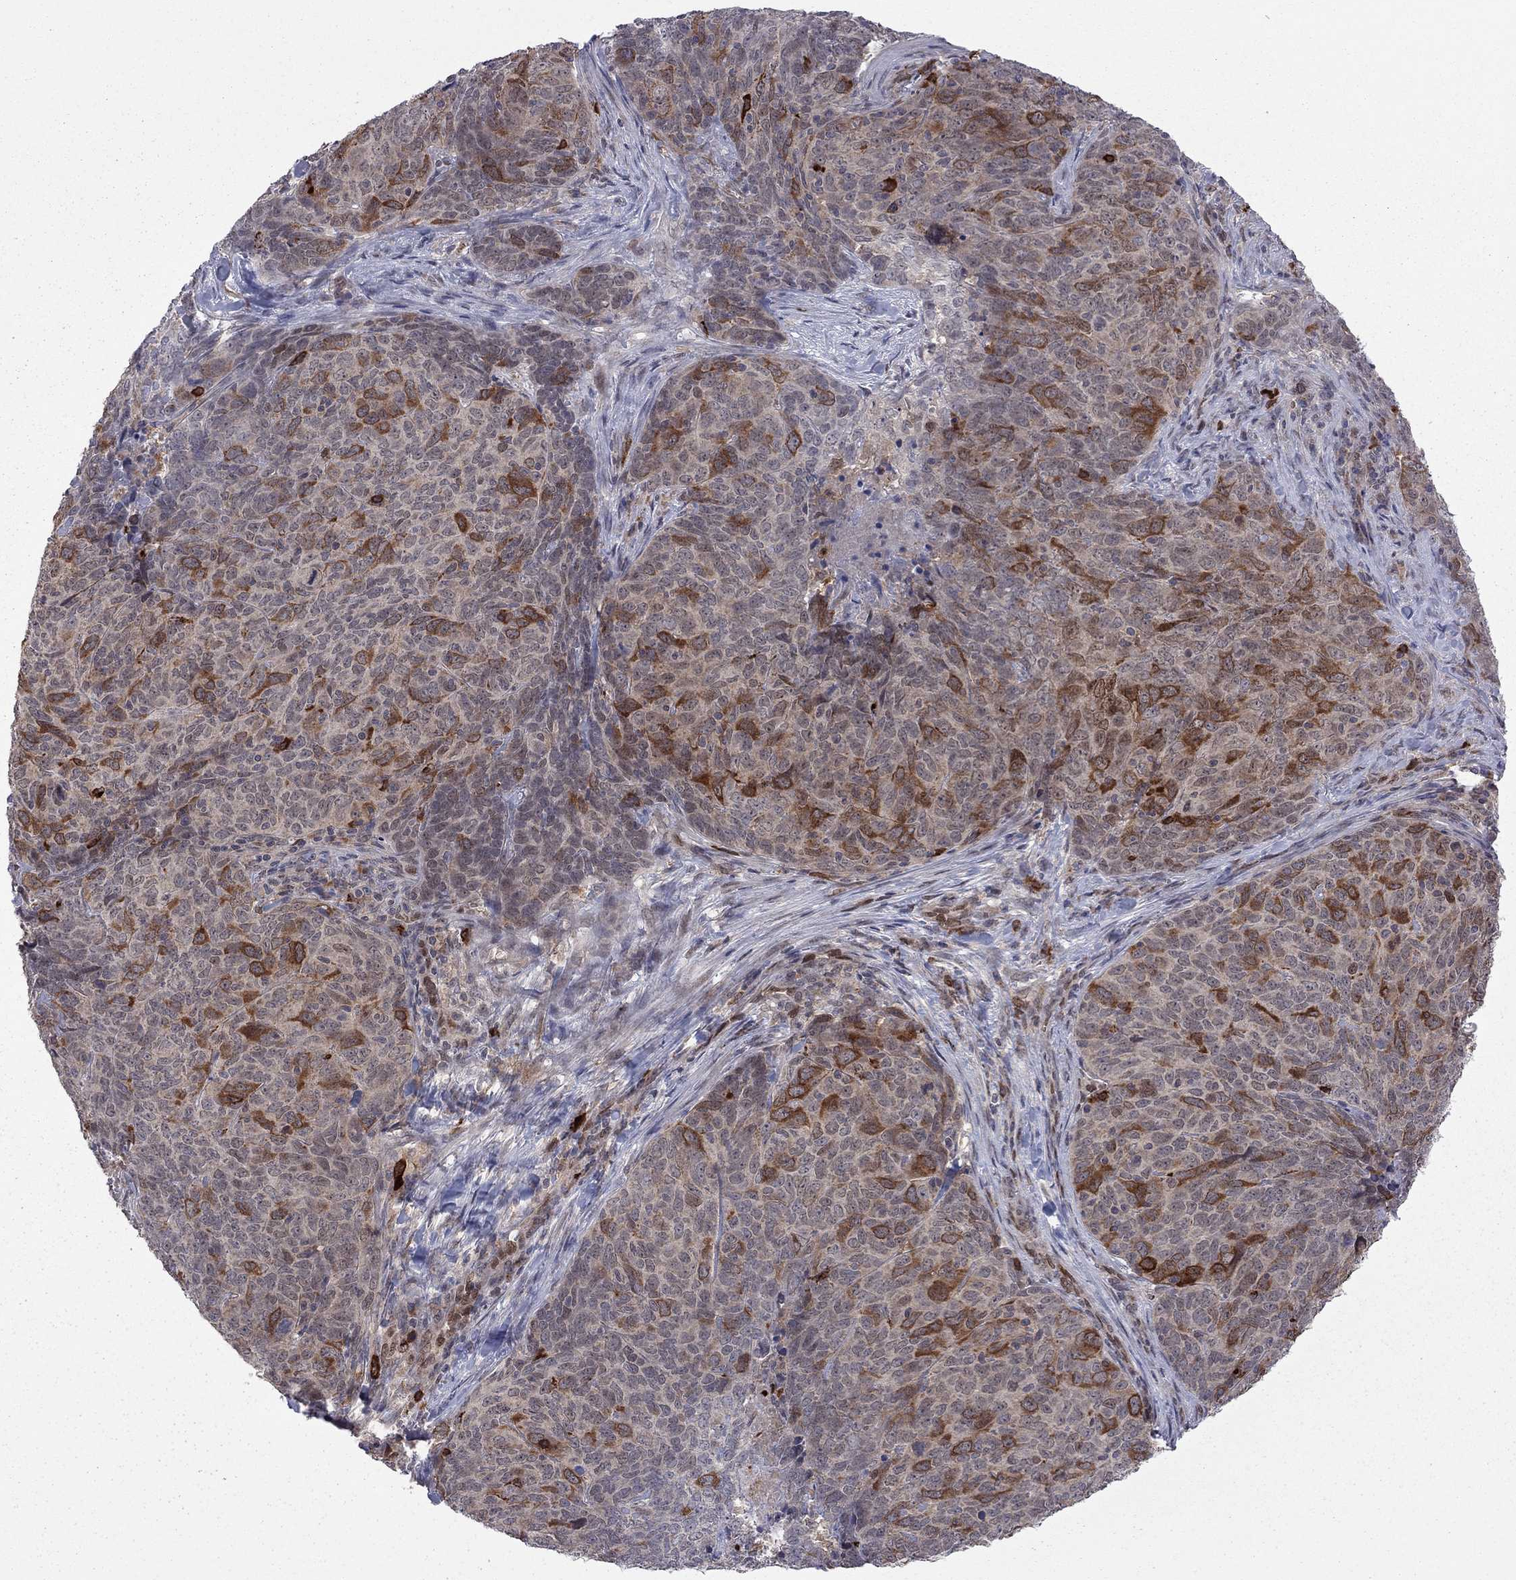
{"staining": {"intensity": "strong", "quantity": "<25%", "location": "cytoplasmic/membranous"}, "tissue": "skin cancer", "cell_type": "Tumor cells", "image_type": "cancer", "snomed": [{"axis": "morphology", "description": "Squamous cell carcinoma, NOS"}, {"axis": "topography", "description": "Skin"}, {"axis": "topography", "description": "Anal"}], "caption": "Immunohistochemistry (DAB (3,3'-diaminobenzidine)) staining of human skin squamous cell carcinoma demonstrates strong cytoplasmic/membranous protein expression in approximately <25% of tumor cells.", "gene": "GPAA1", "patient": {"sex": "female", "age": 51}}